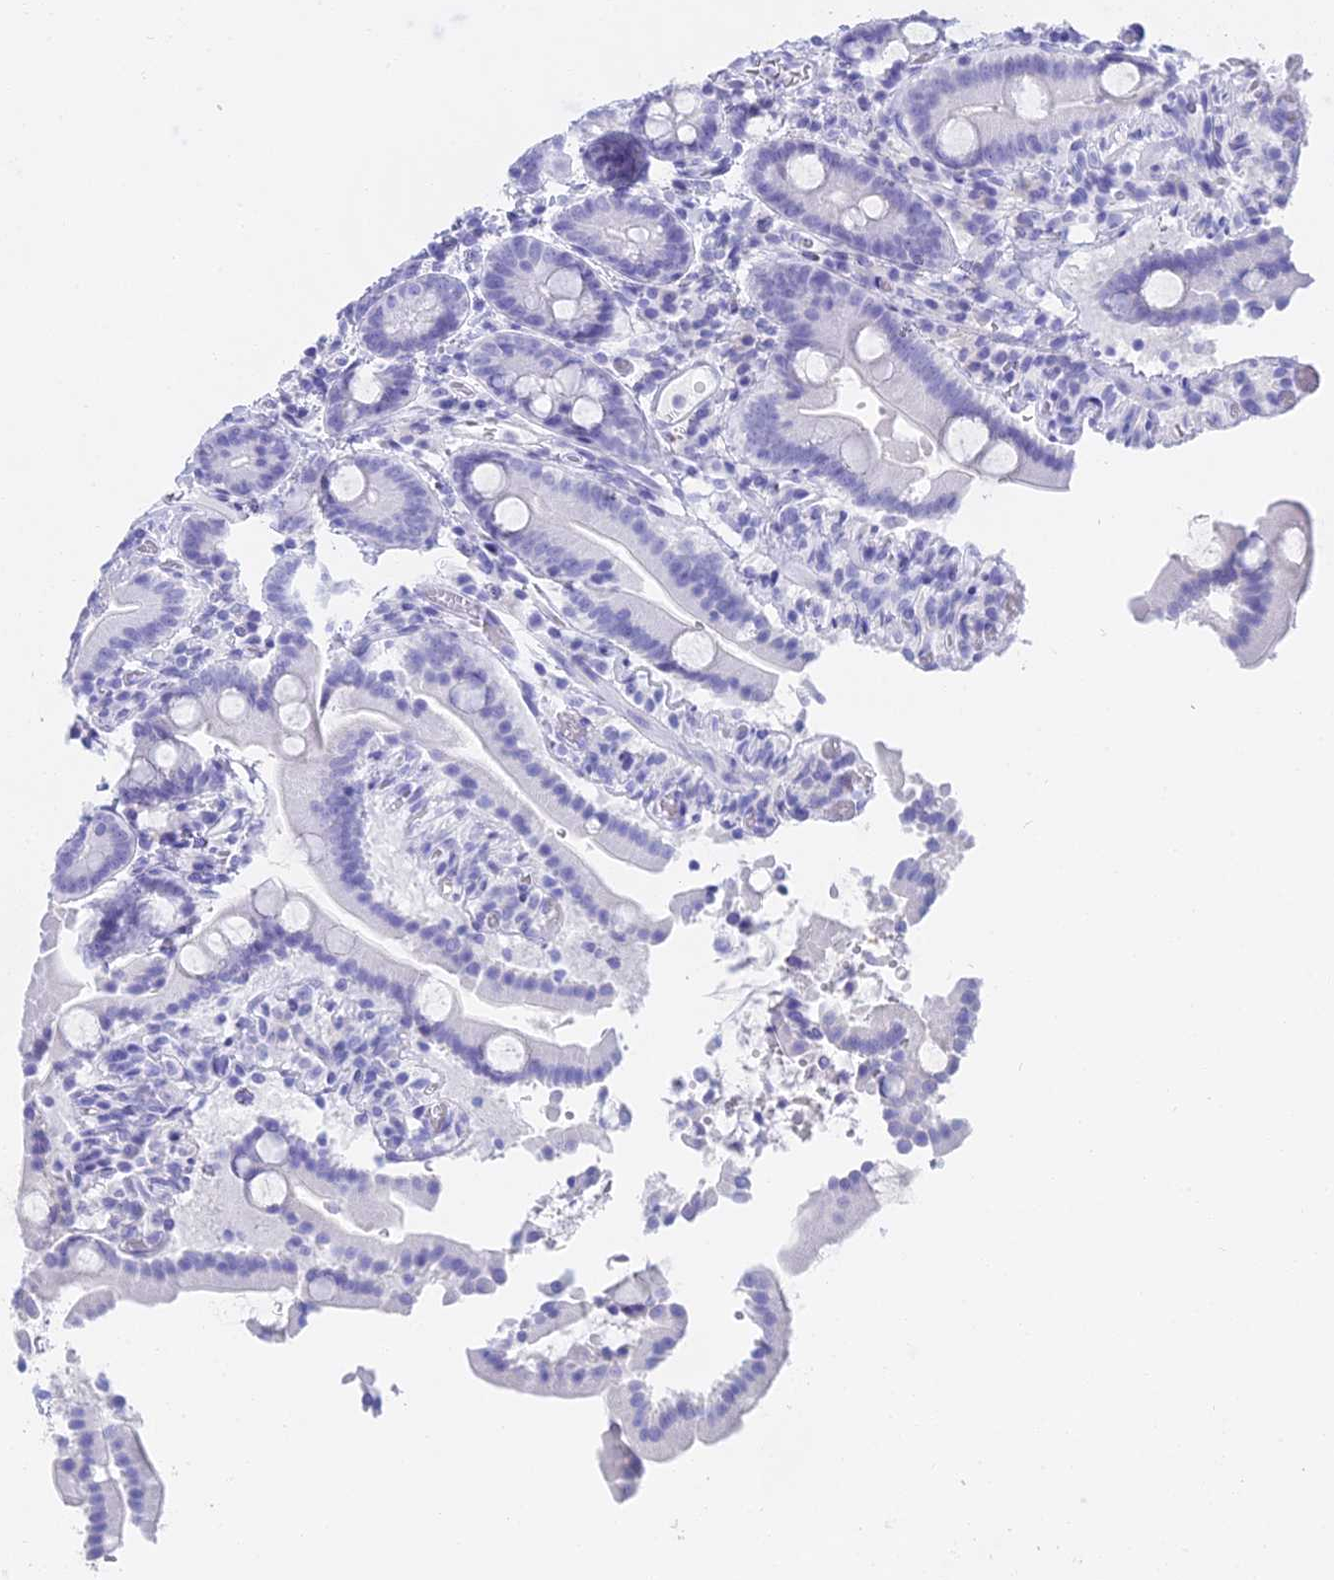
{"staining": {"intensity": "negative", "quantity": "none", "location": "none"}, "tissue": "duodenum", "cell_type": "Glandular cells", "image_type": "normal", "snomed": [{"axis": "morphology", "description": "Normal tissue, NOS"}, {"axis": "topography", "description": "Duodenum"}], "caption": "This is an IHC image of normal human duodenum. There is no positivity in glandular cells.", "gene": "CGB1", "patient": {"sex": "male", "age": 55}}